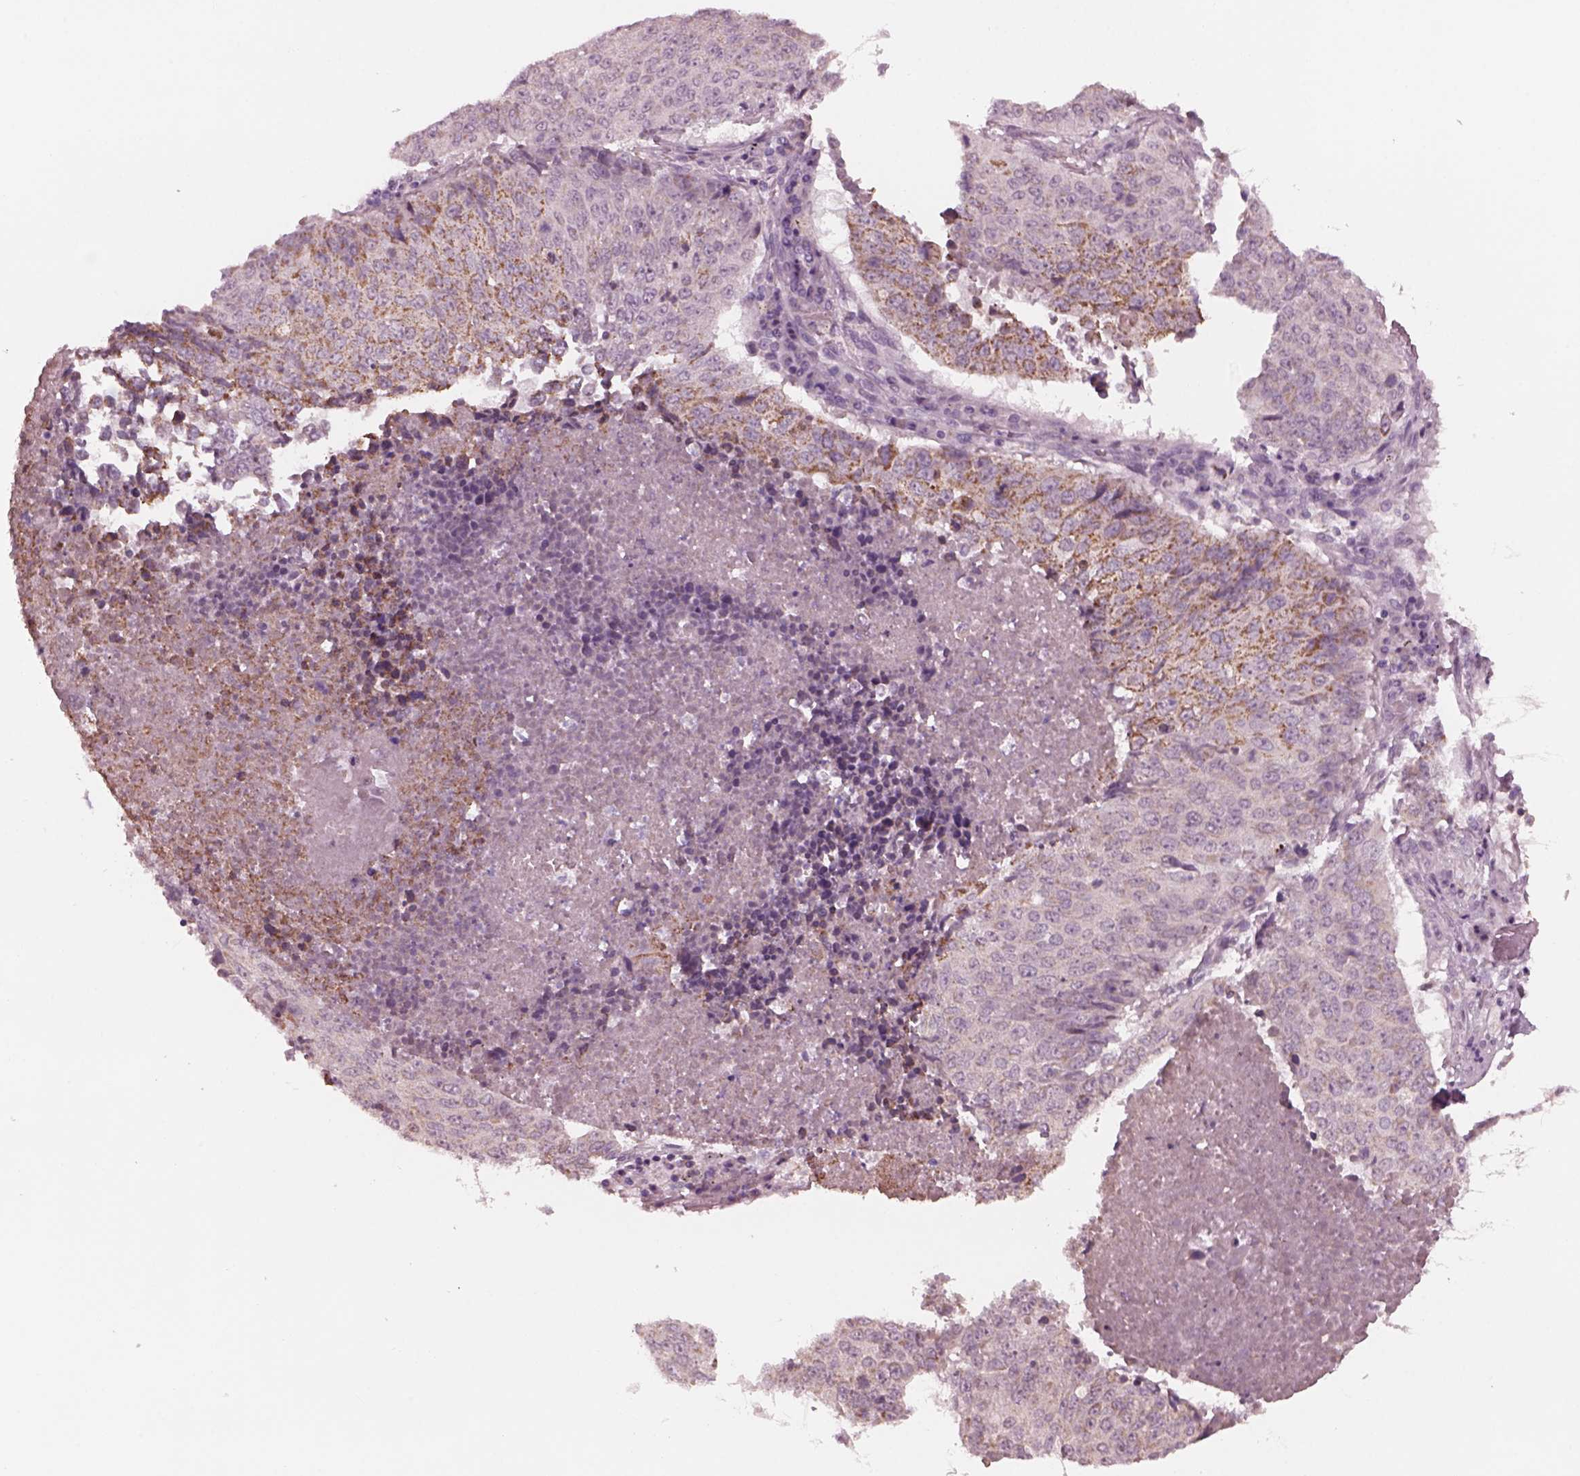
{"staining": {"intensity": "moderate", "quantity": "25%-75%", "location": "cytoplasmic/membranous"}, "tissue": "lung cancer", "cell_type": "Tumor cells", "image_type": "cancer", "snomed": [{"axis": "morphology", "description": "Normal tissue, NOS"}, {"axis": "morphology", "description": "Squamous cell carcinoma, NOS"}, {"axis": "topography", "description": "Bronchus"}, {"axis": "topography", "description": "Lung"}], "caption": "This is an image of immunohistochemistry (IHC) staining of lung cancer (squamous cell carcinoma), which shows moderate expression in the cytoplasmic/membranous of tumor cells.", "gene": "CELSR3", "patient": {"sex": "male", "age": 64}}